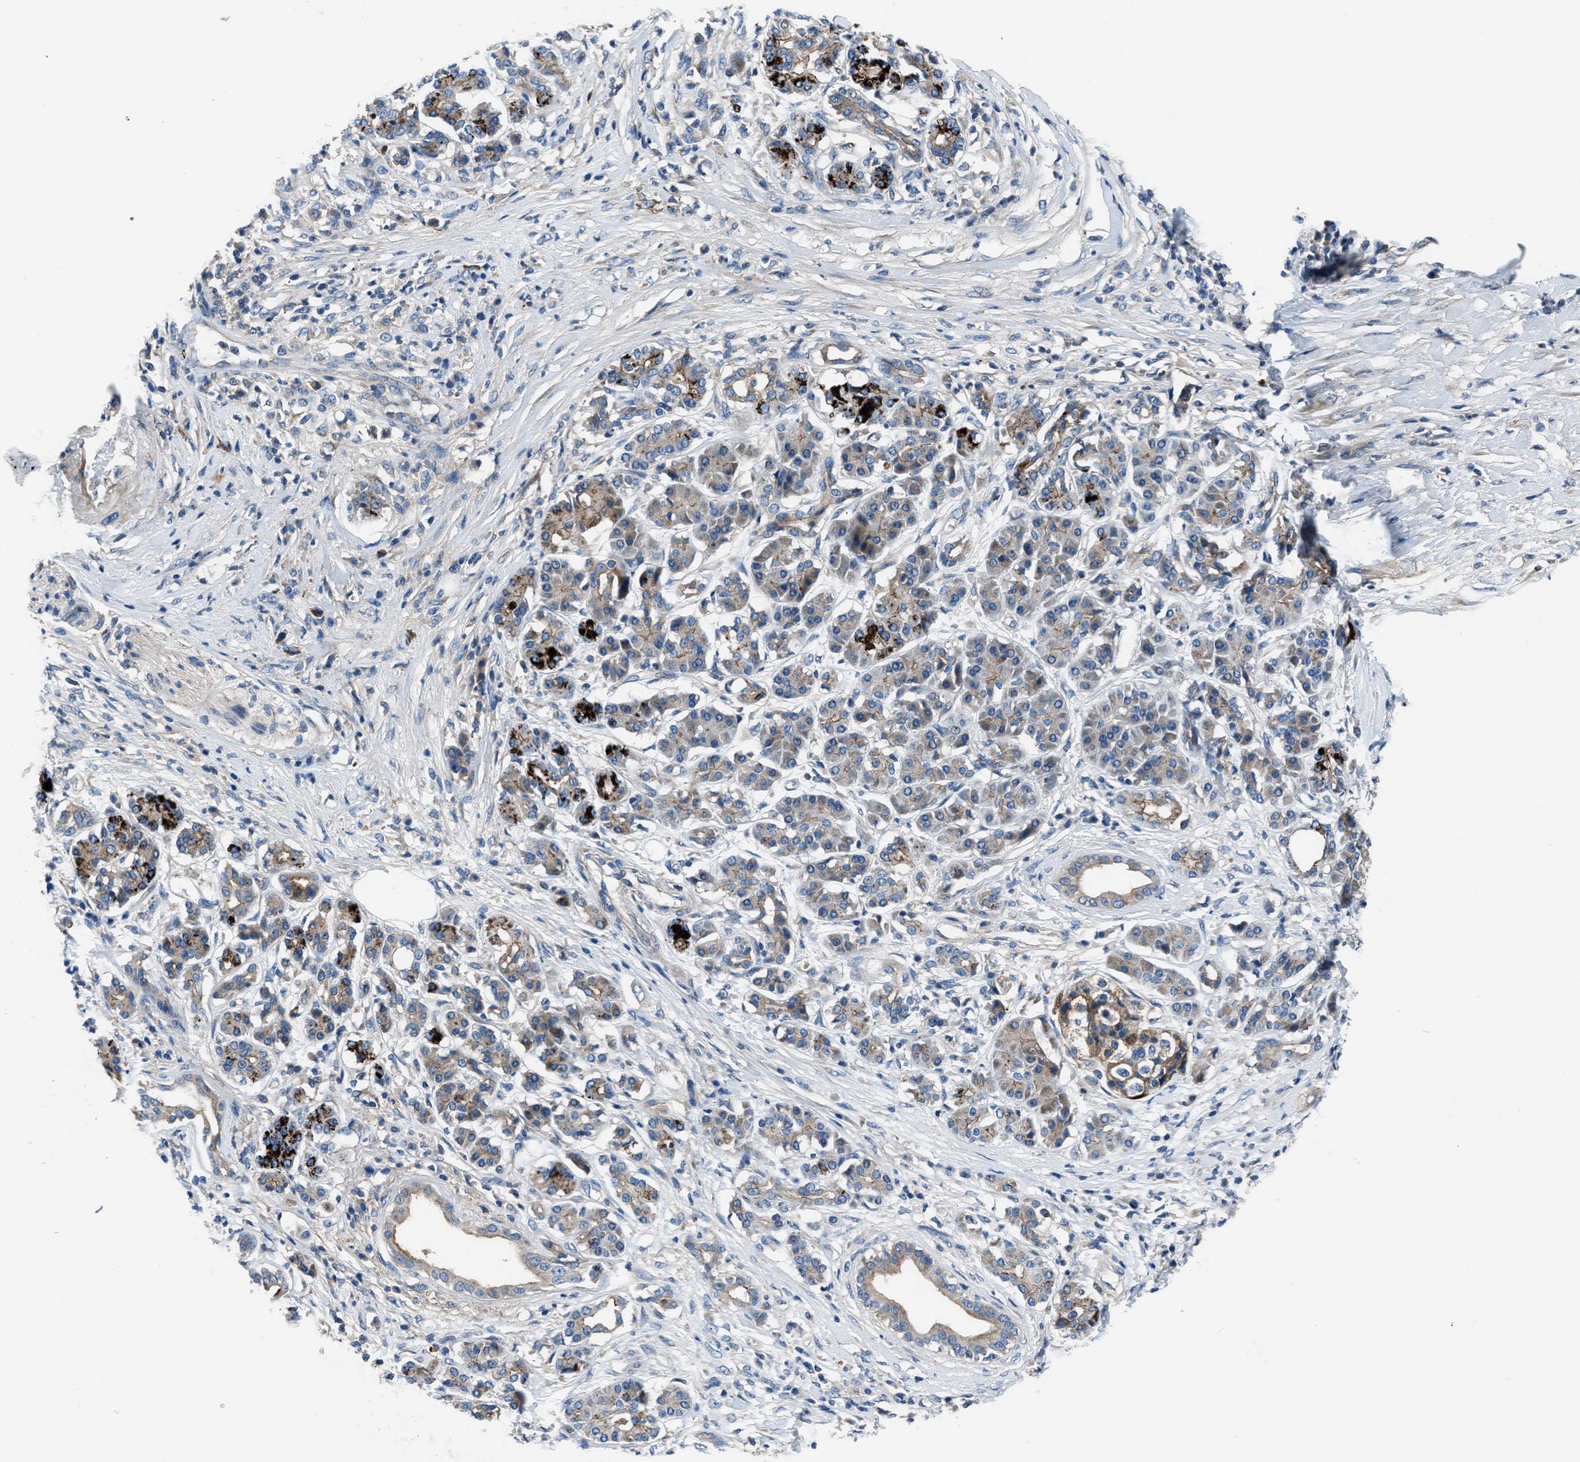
{"staining": {"intensity": "weak", "quantity": ">75%", "location": "cytoplasmic/membranous"}, "tissue": "pancreatic cancer", "cell_type": "Tumor cells", "image_type": "cancer", "snomed": [{"axis": "morphology", "description": "Adenocarcinoma, NOS"}, {"axis": "topography", "description": "Pancreas"}], "caption": "Pancreatic adenocarcinoma stained with DAB (3,3'-diaminobenzidine) immunohistochemistry reveals low levels of weak cytoplasmic/membranous positivity in about >75% of tumor cells.", "gene": "SLC38A6", "patient": {"sex": "female", "age": 56}}